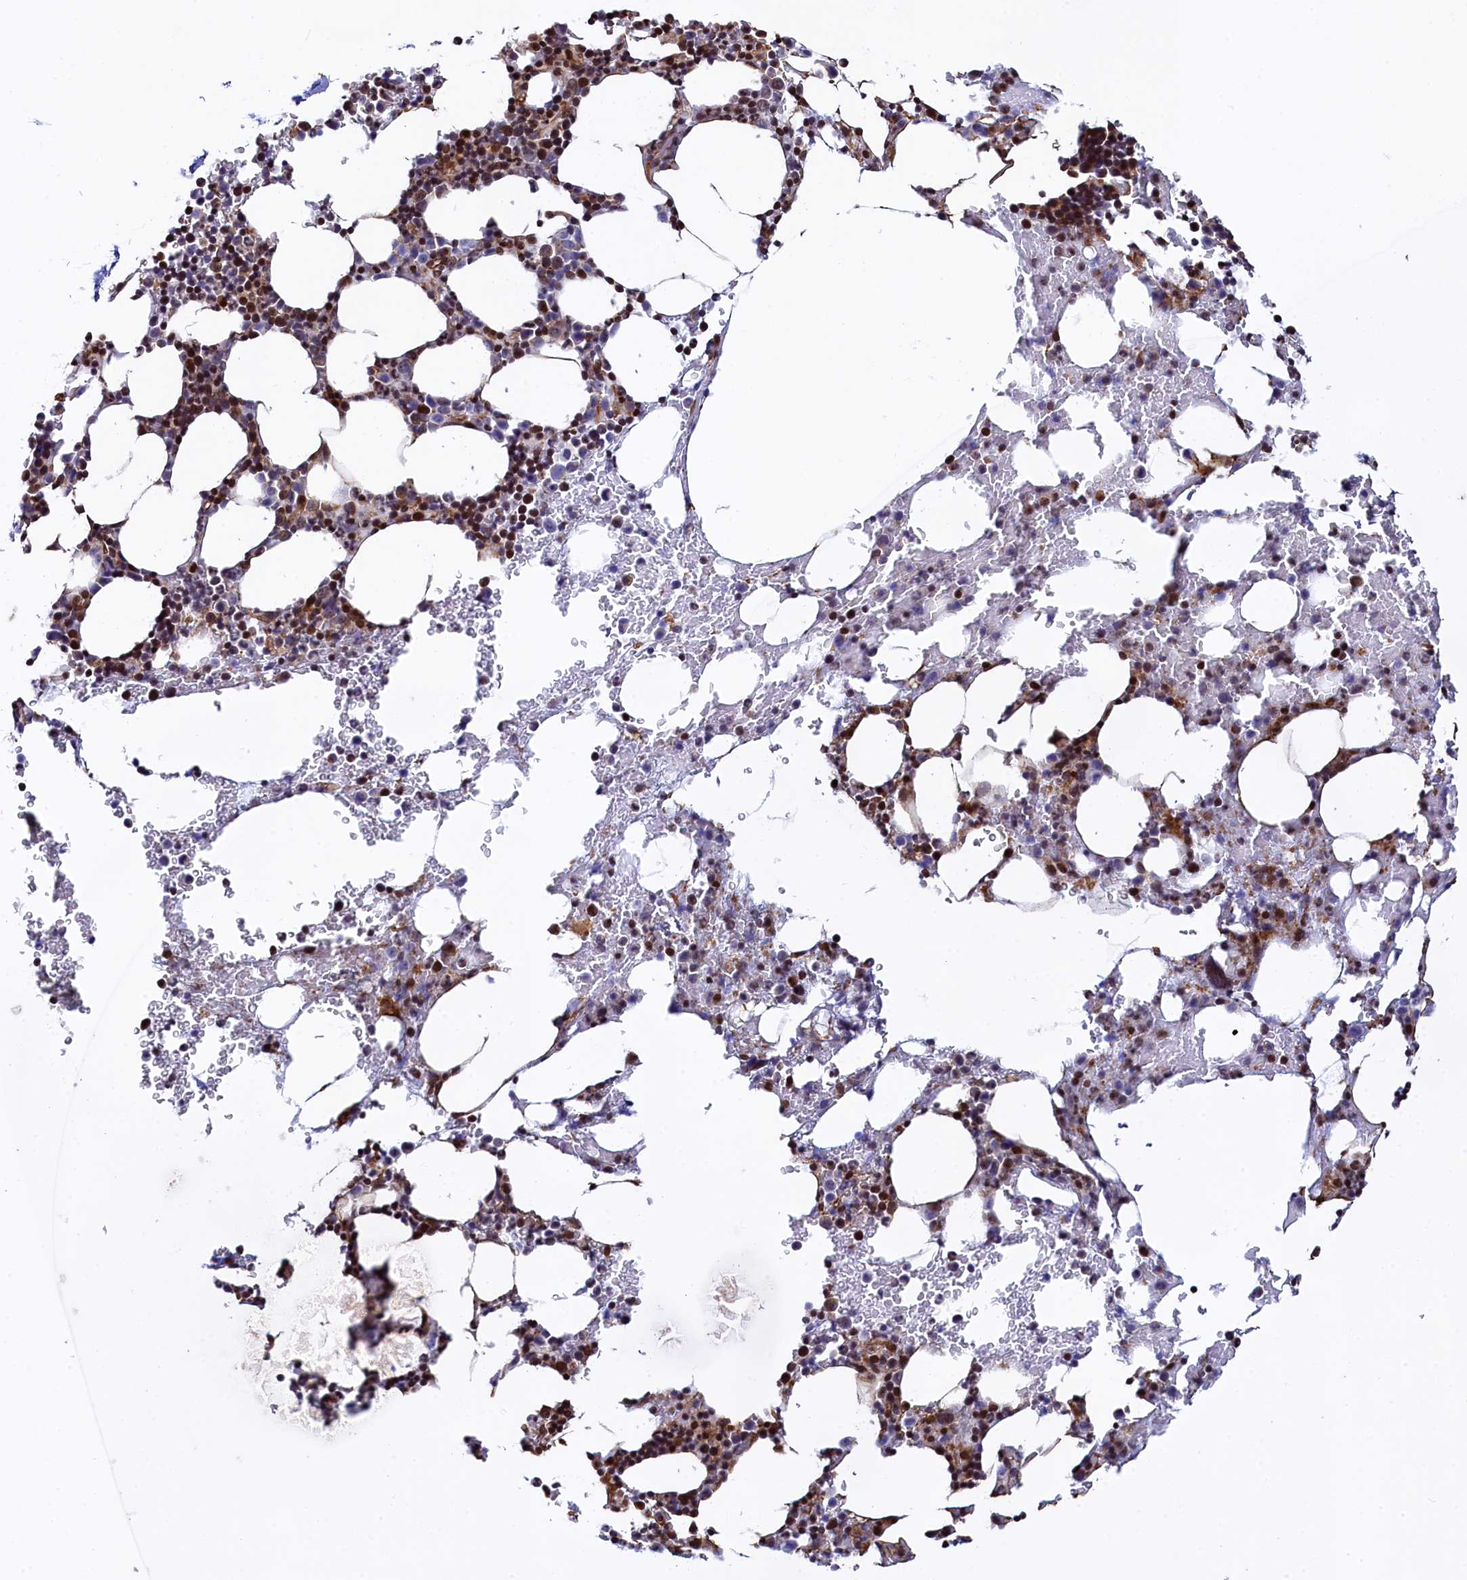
{"staining": {"intensity": "moderate", "quantity": "25%-75%", "location": "cytoplasmic/membranous,nuclear"}, "tissue": "bone marrow", "cell_type": "Hematopoietic cells", "image_type": "normal", "snomed": [{"axis": "morphology", "description": "Normal tissue, NOS"}, {"axis": "morphology", "description": "Inflammation, NOS"}, {"axis": "topography", "description": "Bone marrow"}], "caption": "A medium amount of moderate cytoplasmic/membranous,nuclear staining is present in about 25%-75% of hematopoietic cells in unremarkable bone marrow. (DAB = brown stain, brightfield microscopy at high magnification).", "gene": "TGDS", "patient": {"sex": "male", "age": 41}}